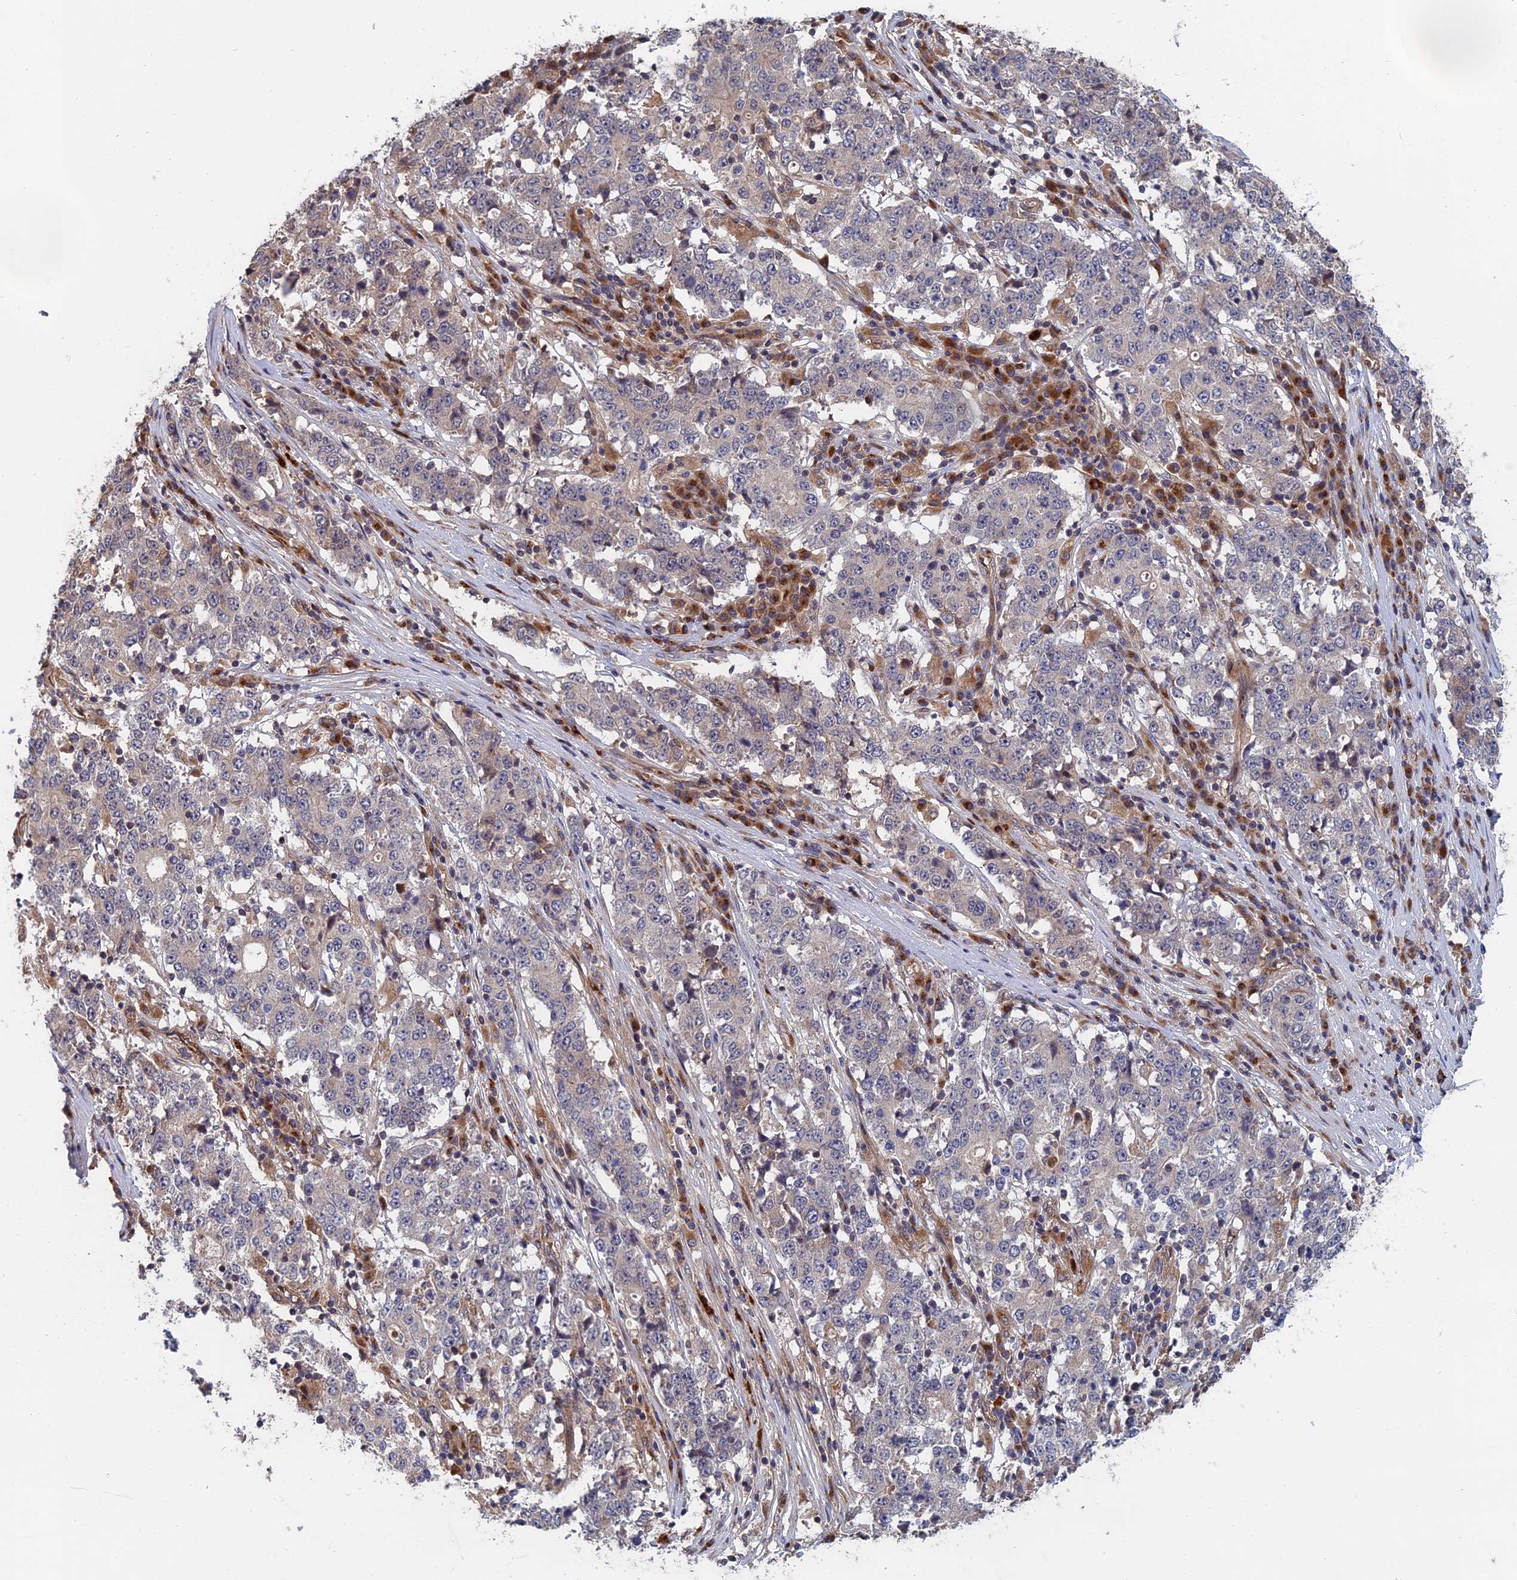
{"staining": {"intensity": "negative", "quantity": "none", "location": "none"}, "tissue": "stomach cancer", "cell_type": "Tumor cells", "image_type": "cancer", "snomed": [{"axis": "morphology", "description": "Adenocarcinoma, NOS"}, {"axis": "topography", "description": "Stomach"}], "caption": "Image shows no significant protein staining in tumor cells of adenocarcinoma (stomach).", "gene": "TRAPPC2L", "patient": {"sex": "male", "age": 59}}